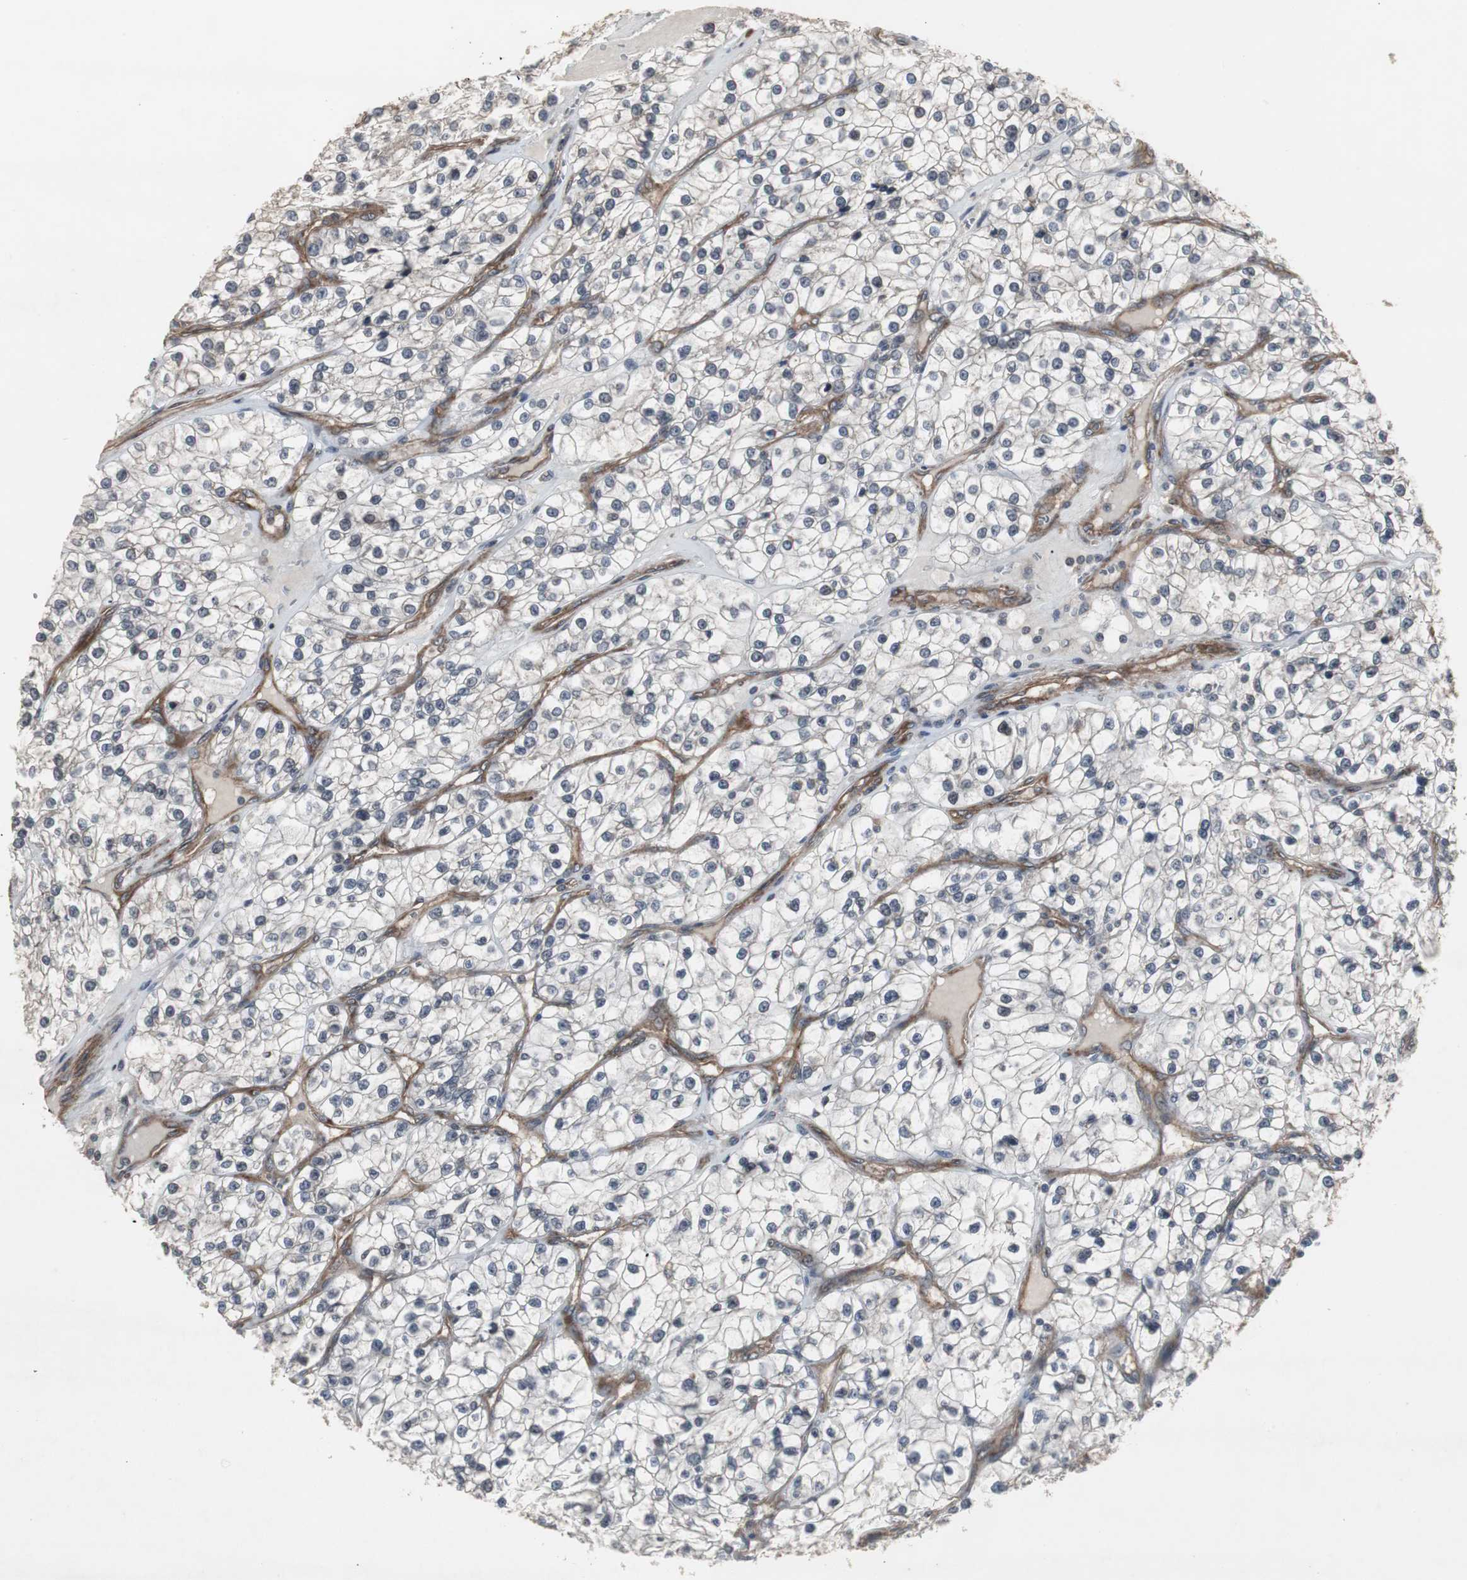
{"staining": {"intensity": "weak", "quantity": "25%-75%", "location": "cytoplasmic/membranous"}, "tissue": "renal cancer", "cell_type": "Tumor cells", "image_type": "cancer", "snomed": [{"axis": "morphology", "description": "Adenocarcinoma, NOS"}, {"axis": "topography", "description": "Kidney"}], "caption": "Renal cancer (adenocarcinoma) was stained to show a protein in brown. There is low levels of weak cytoplasmic/membranous positivity in about 25%-75% of tumor cells. (IHC, brightfield microscopy, high magnification).", "gene": "ATP2B2", "patient": {"sex": "female", "age": 57}}